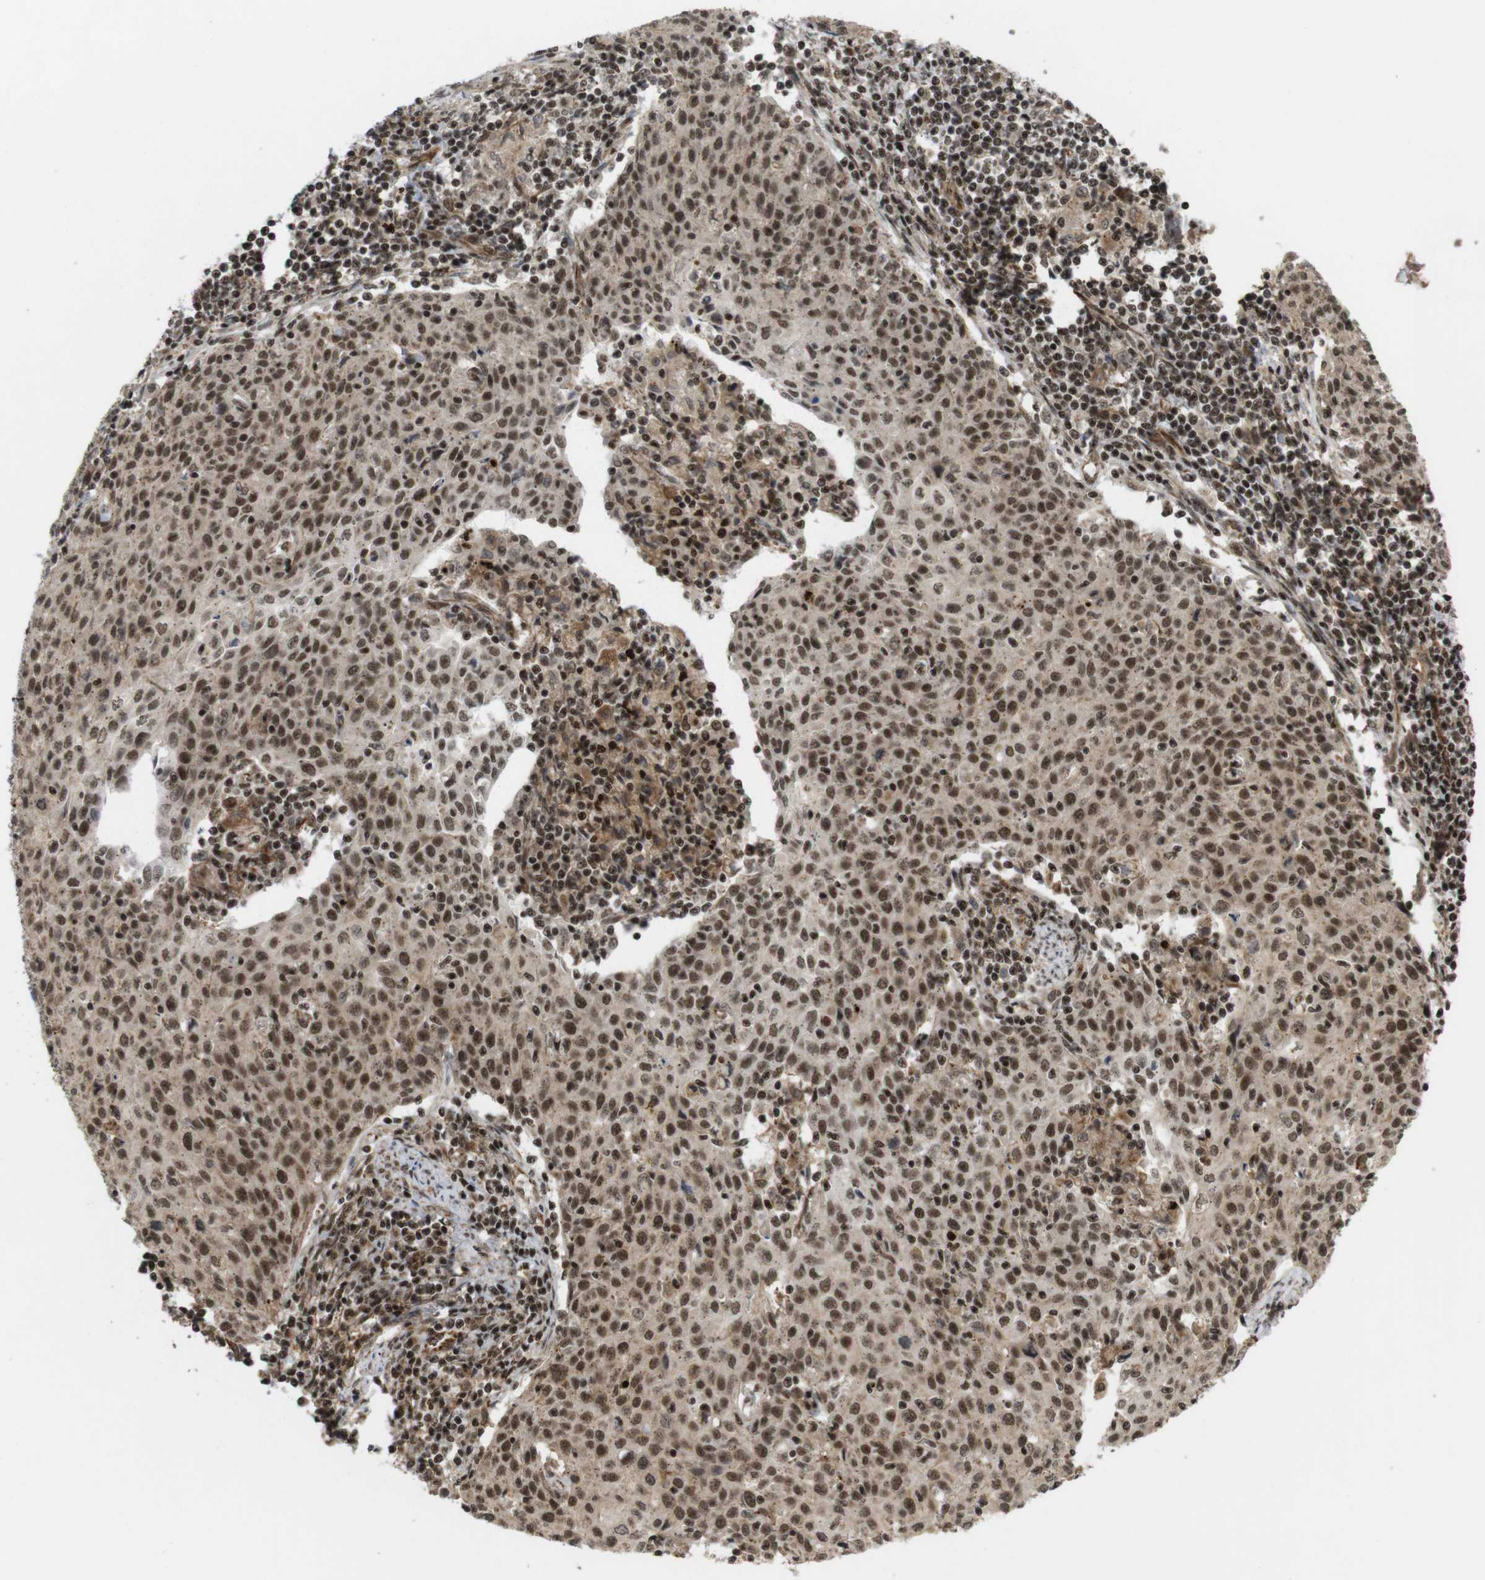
{"staining": {"intensity": "strong", "quantity": ">75%", "location": "cytoplasmic/membranous,nuclear"}, "tissue": "cervical cancer", "cell_type": "Tumor cells", "image_type": "cancer", "snomed": [{"axis": "morphology", "description": "Squamous cell carcinoma, NOS"}, {"axis": "topography", "description": "Cervix"}], "caption": "Cervical squamous cell carcinoma tissue displays strong cytoplasmic/membranous and nuclear positivity in approximately >75% of tumor cells", "gene": "SP2", "patient": {"sex": "female", "age": 38}}